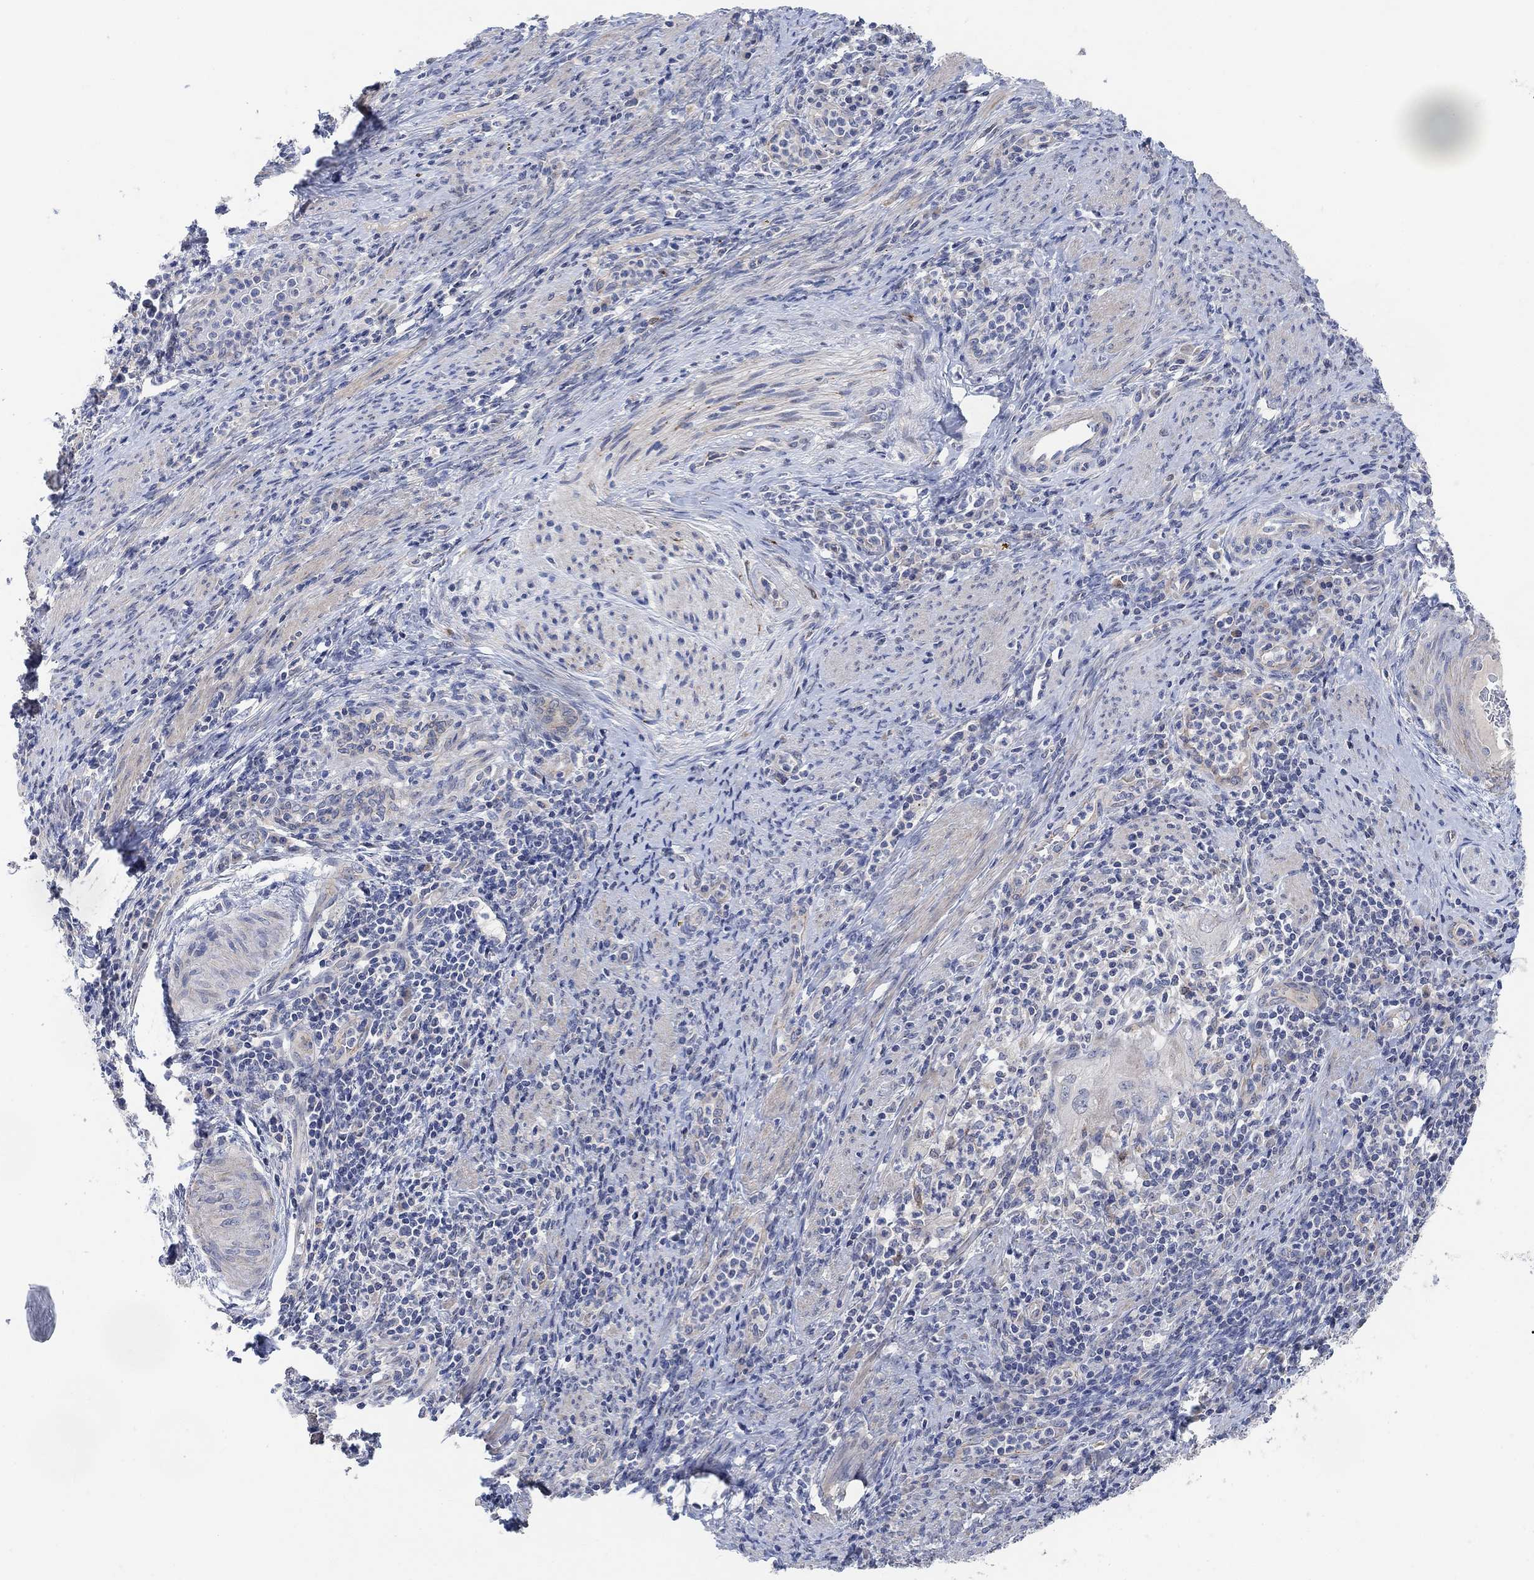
{"staining": {"intensity": "weak", "quantity": "25%-75%", "location": "cytoplasmic/membranous"}, "tissue": "cervical cancer", "cell_type": "Tumor cells", "image_type": "cancer", "snomed": [{"axis": "morphology", "description": "Squamous cell carcinoma, NOS"}, {"axis": "topography", "description": "Cervix"}], "caption": "Immunohistochemical staining of human squamous cell carcinoma (cervical) shows weak cytoplasmic/membranous protein expression in approximately 25%-75% of tumor cells. (brown staining indicates protein expression, while blue staining denotes nuclei).", "gene": "HCRTR1", "patient": {"sex": "female", "age": 26}}